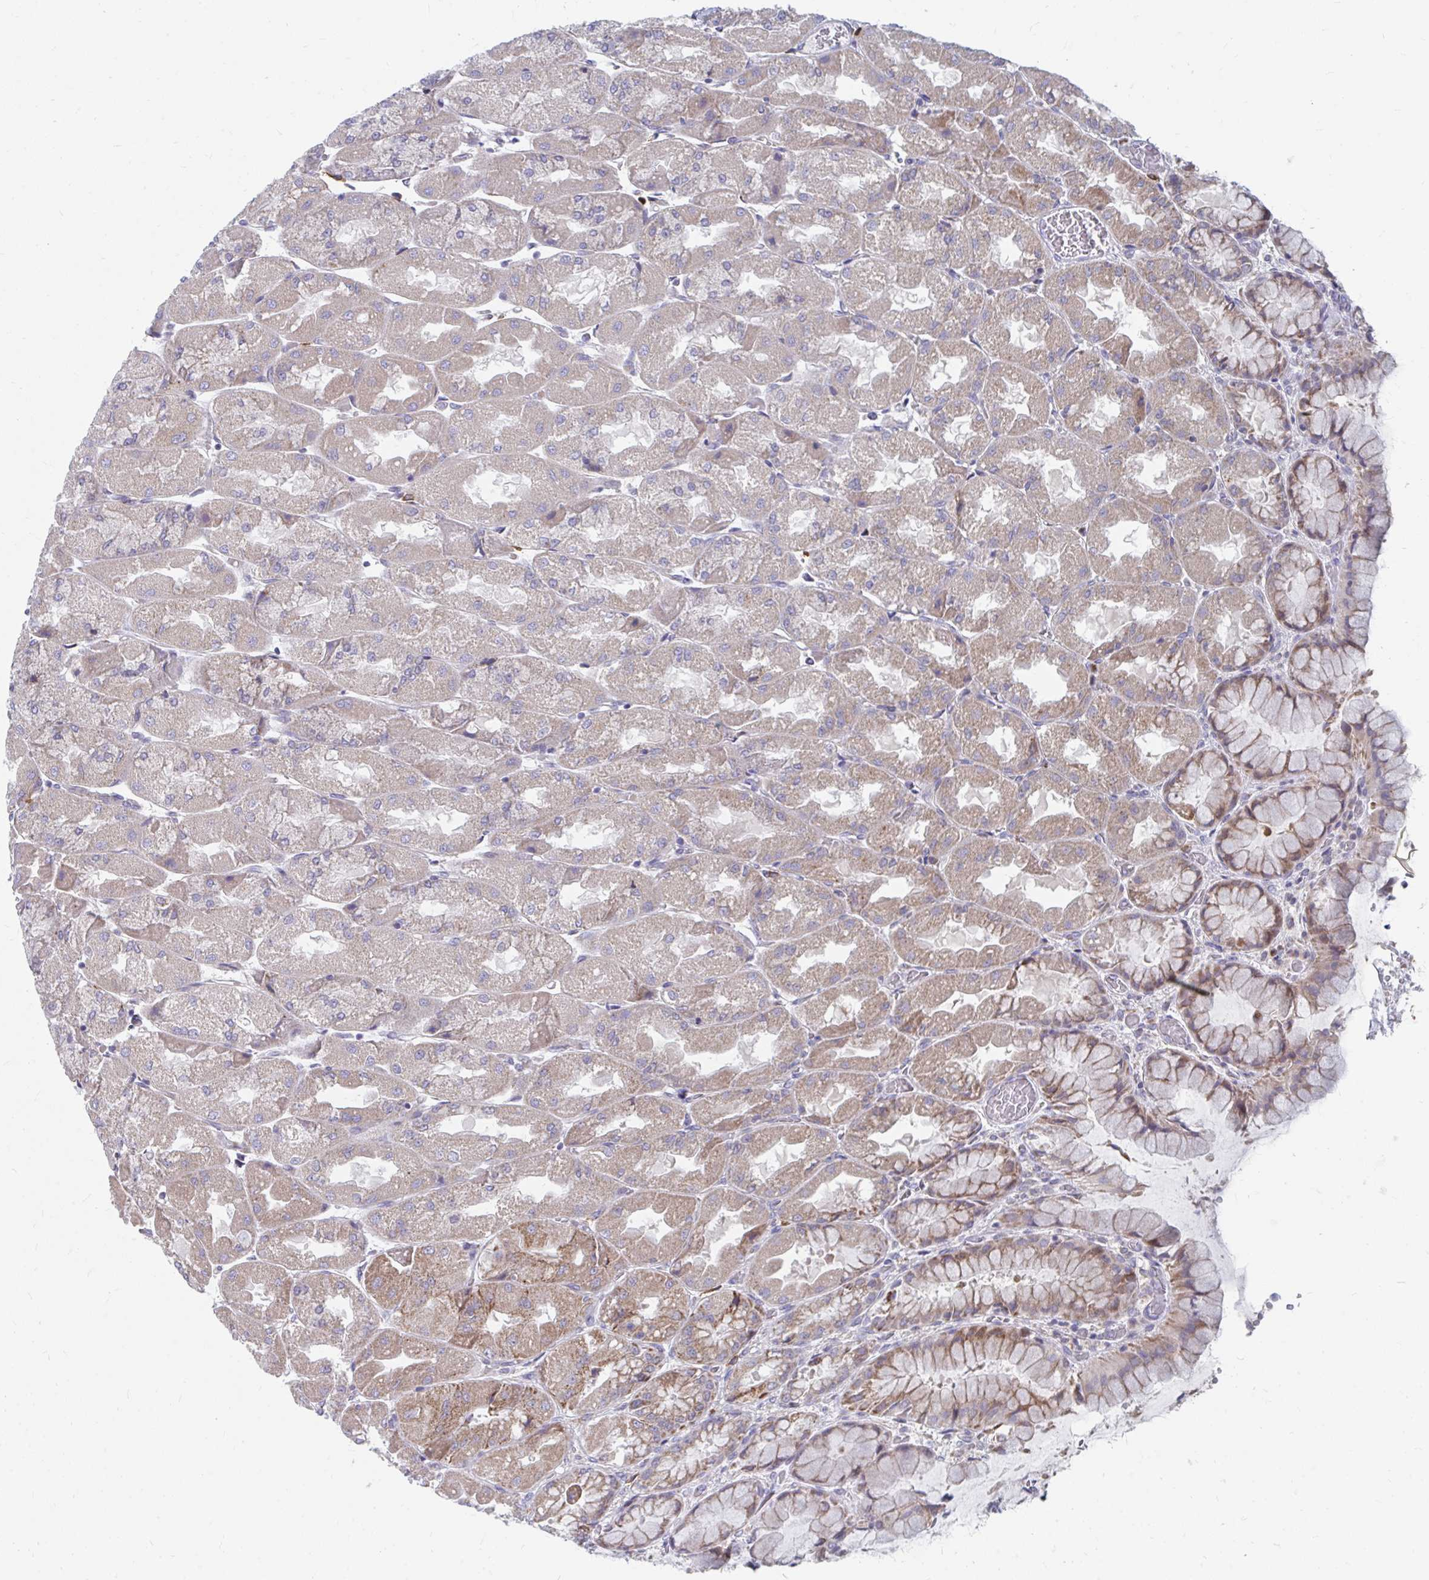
{"staining": {"intensity": "moderate", "quantity": "25%-75%", "location": "cytoplasmic/membranous"}, "tissue": "stomach", "cell_type": "Glandular cells", "image_type": "normal", "snomed": [{"axis": "morphology", "description": "Normal tissue, NOS"}, {"axis": "topography", "description": "Stomach"}], "caption": "Protein staining shows moderate cytoplasmic/membranous positivity in approximately 25%-75% of glandular cells in benign stomach. The protein is shown in brown color, while the nuclei are stained blue.", "gene": "PABIR3", "patient": {"sex": "female", "age": 61}}